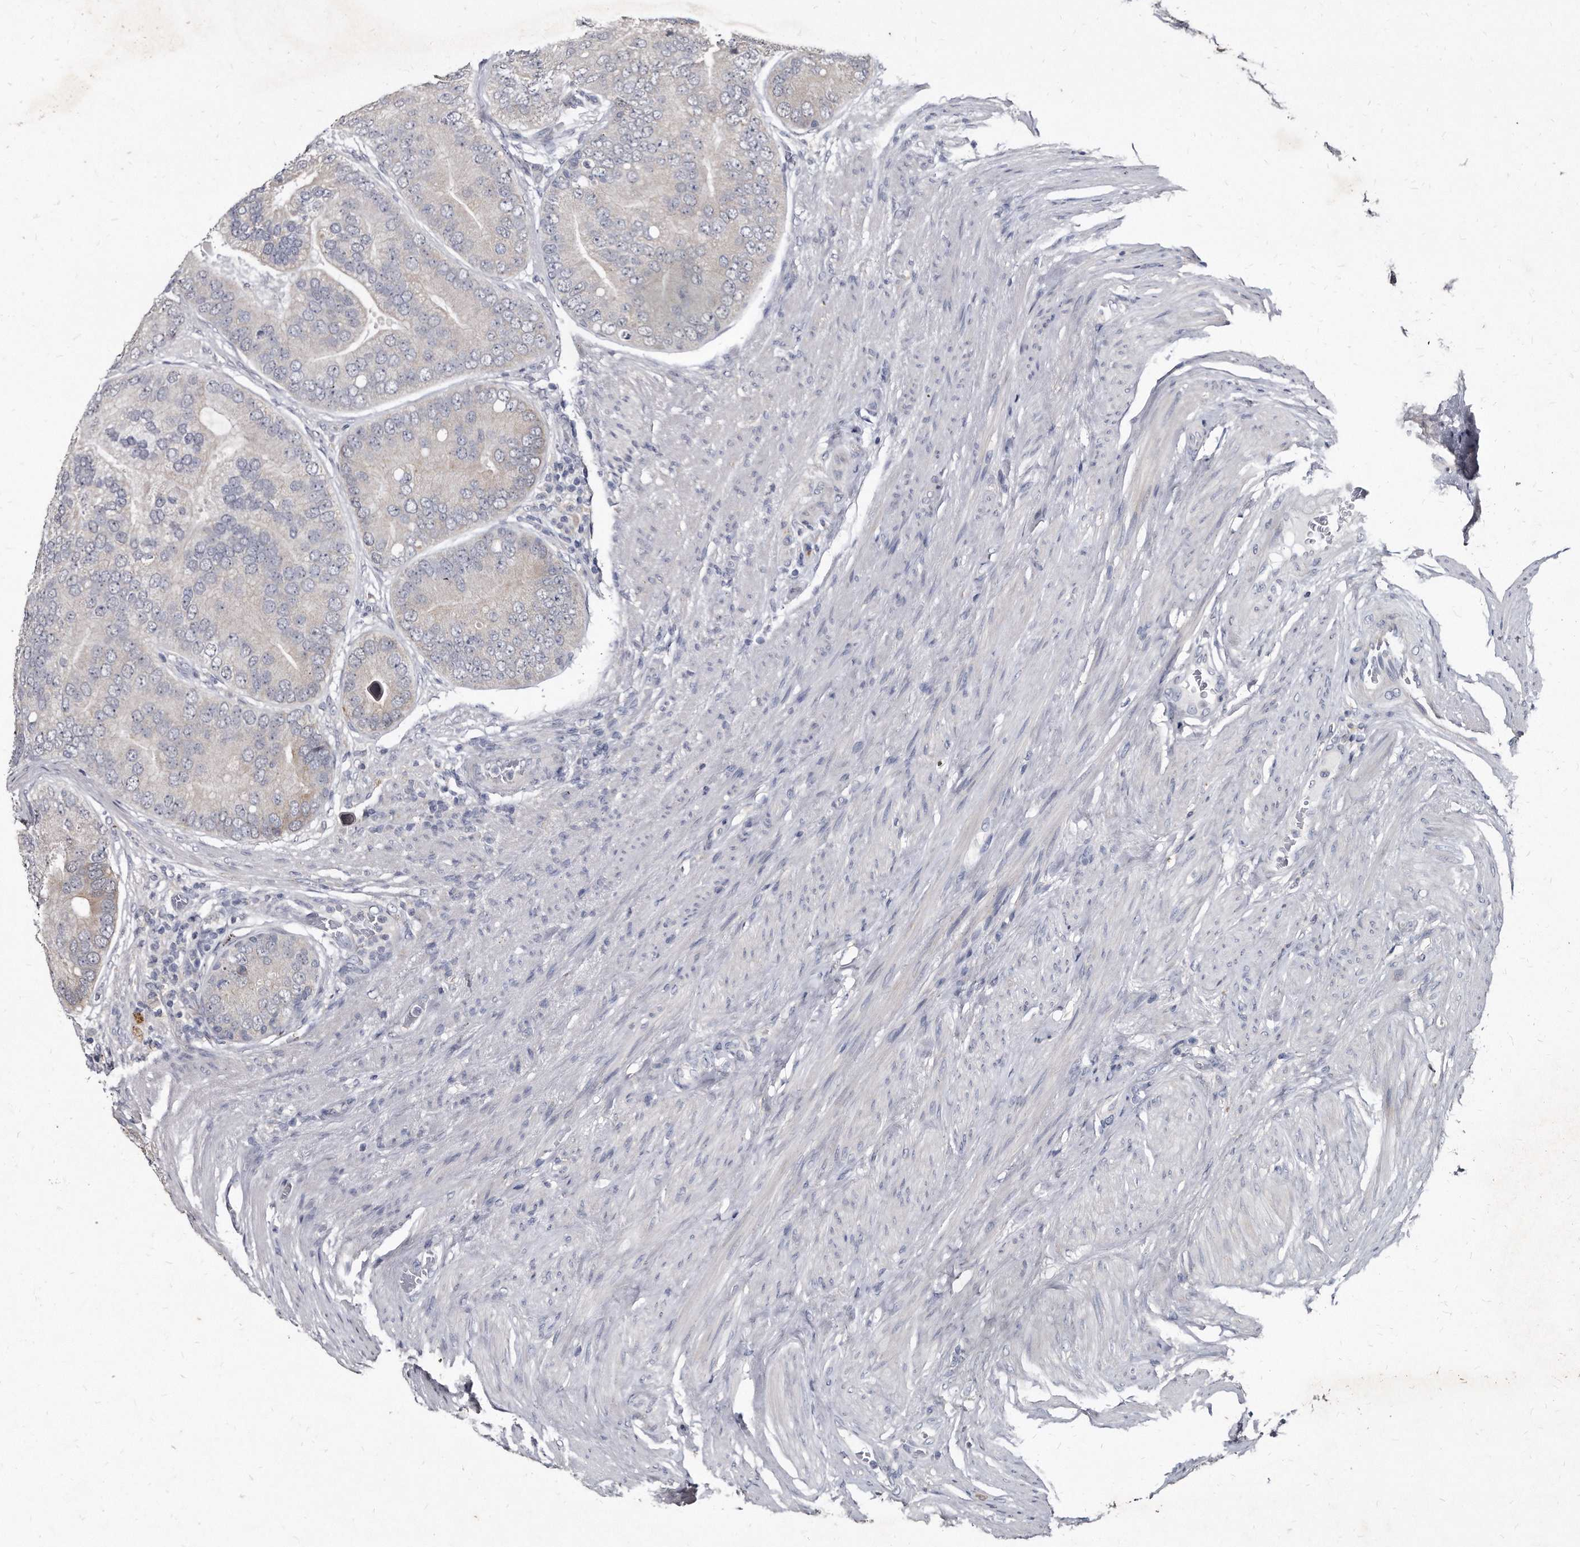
{"staining": {"intensity": "negative", "quantity": "none", "location": "none"}, "tissue": "prostate cancer", "cell_type": "Tumor cells", "image_type": "cancer", "snomed": [{"axis": "morphology", "description": "Adenocarcinoma, High grade"}, {"axis": "topography", "description": "Prostate"}], "caption": "Image shows no significant protein staining in tumor cells of prostate adenocarcinoma (high-grade). (Stains: DAB immunohistochemistry with hematoxylin counter stain, Microscopy: brightfield microscopy at high magnification).", "gene": "KLHDC3", "patient": {"sex": "male", "age": 70}}